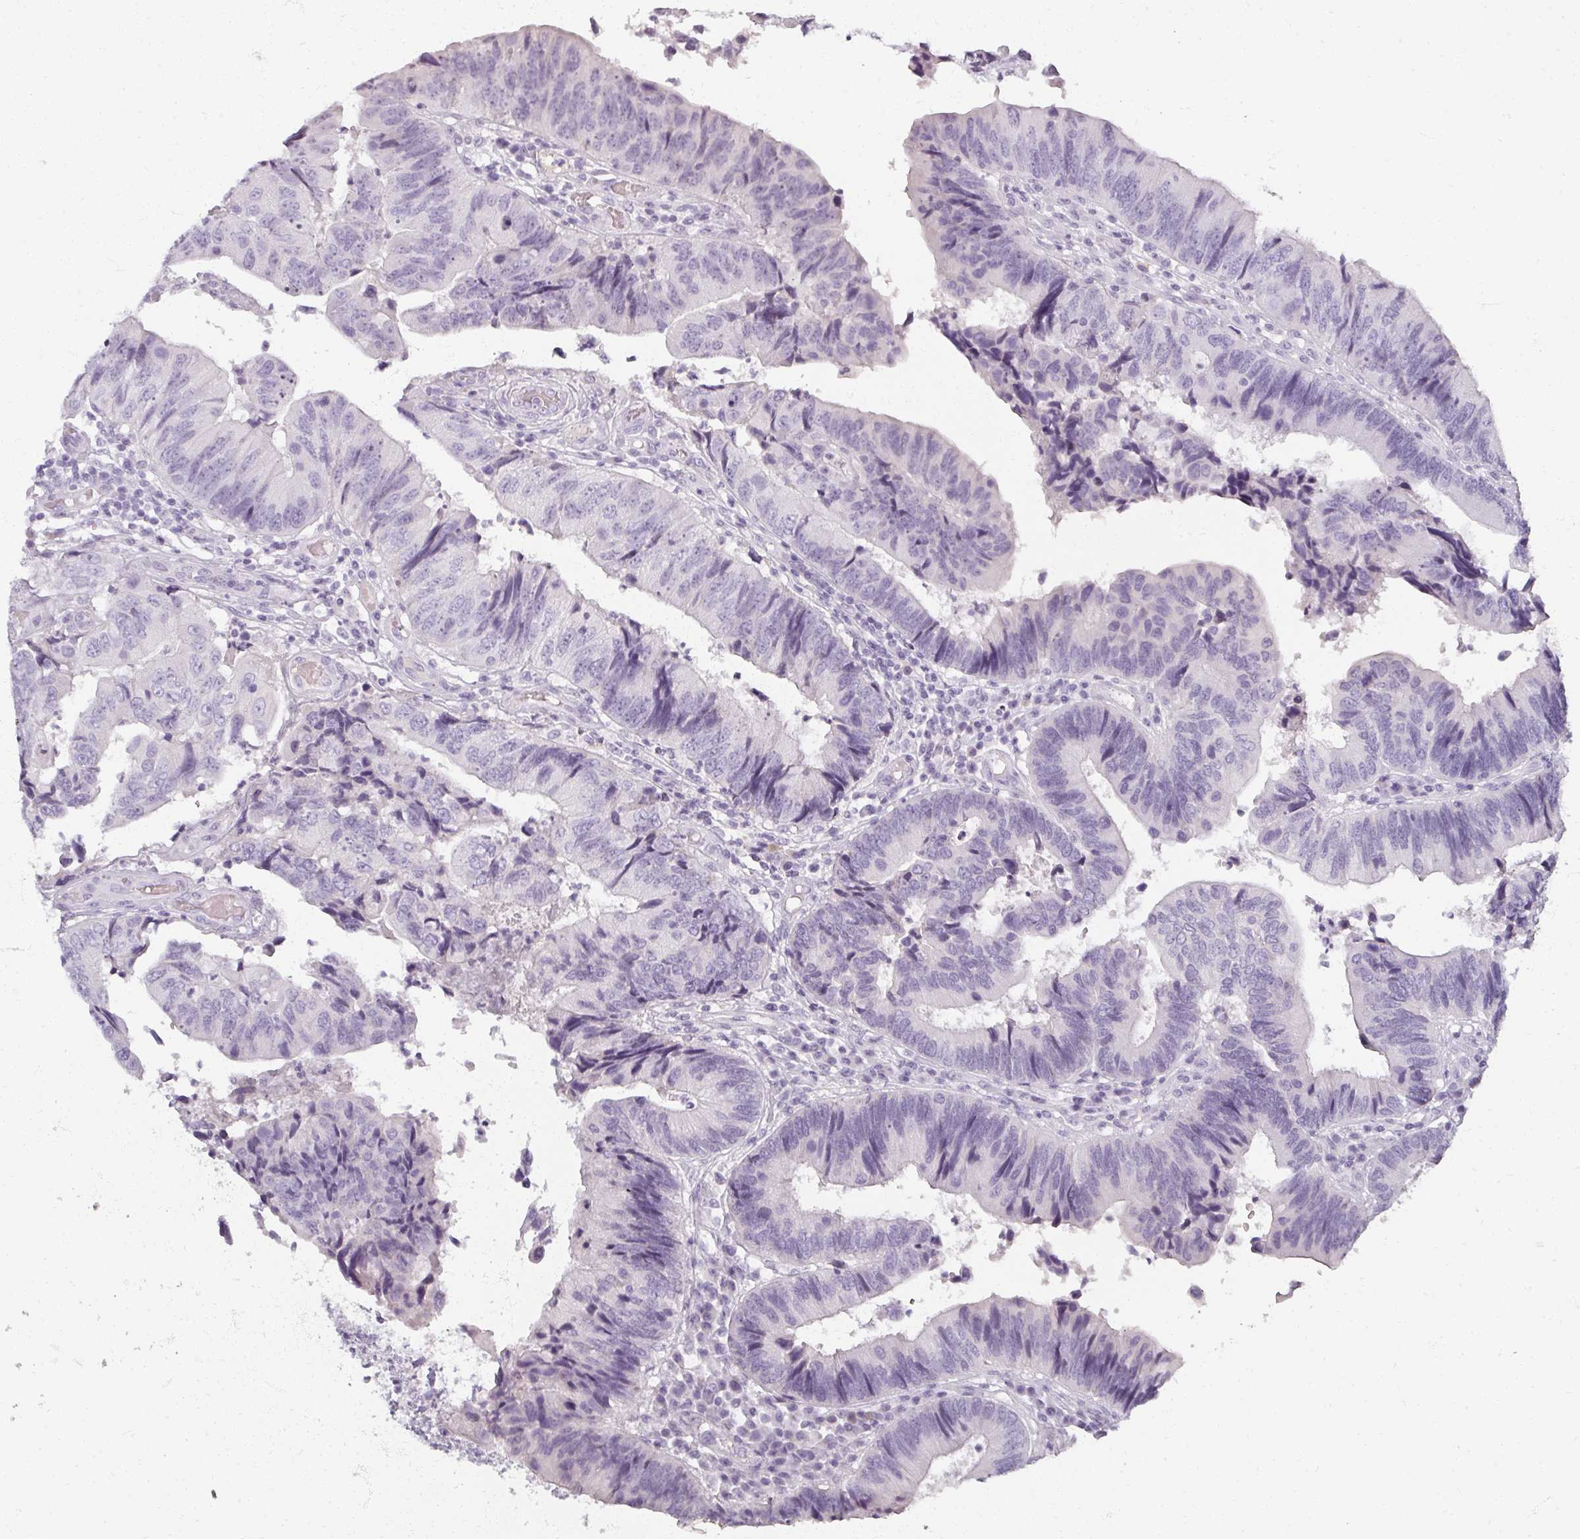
{"staining": {"intensity": "negative", "quantity": "none", "location": "none"}, "tissue": "colorectal cancer", "cell_type": "Tumor cells", "image_type": "cancer", "snomed": [{"axis": "morphology", "description": "Adenocarcinoma, NOS"}, {"axis": "topography", "description": "Colon"}], "caption": "Immunohistochemistry photomicrograph of human colorectal cancer (adenocarcinoma) stained for a protein (brown), which exhibits no positivity in tumor cells. Brightfield microscopy of immunohistochemistry (IHC) stained with DAB (brown) and hematoxylin (blue), captured at high magnification.", "gene": "REG3G", "patient": {"sex": "female", "age": 67}}